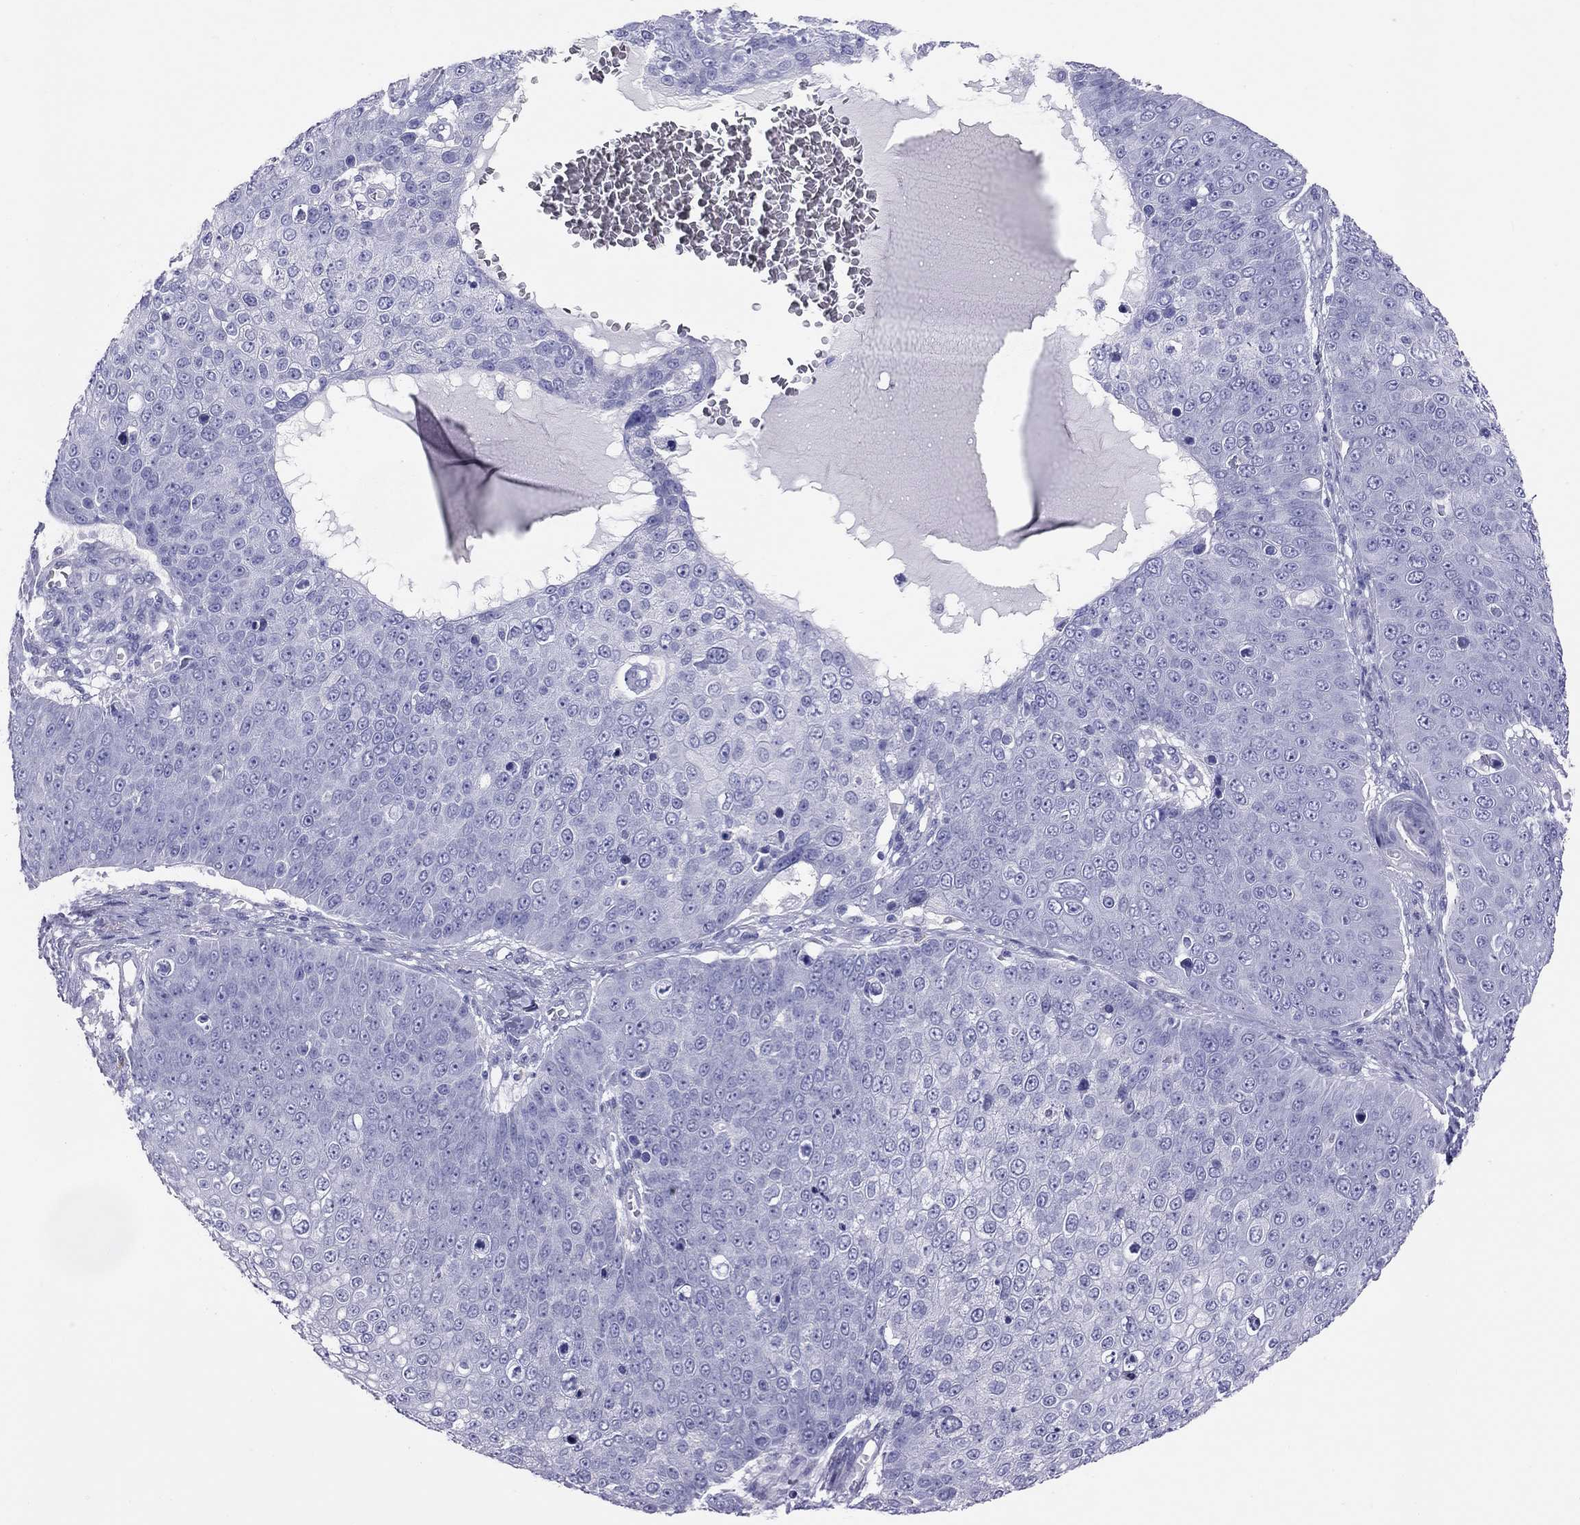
{"staining": {"intensity": "negative", "quantity": "none", "location": "none"}, "tissue": "skin cancer", "cell_type": "Tumor cells", "image_type": "cancer", "snomed": [{"axis": "morphology", "description": "Squamous cell carcinoma, NOS"}, {"axis": "topography", "description": "Skin"}], "caption": "Immunohistochemistry (IHC) of skin squamous cell carcinoma reveals no staining in tumor cells.", "gene": "PSMB11", "patient": {"sex": "male", "age": 71}}